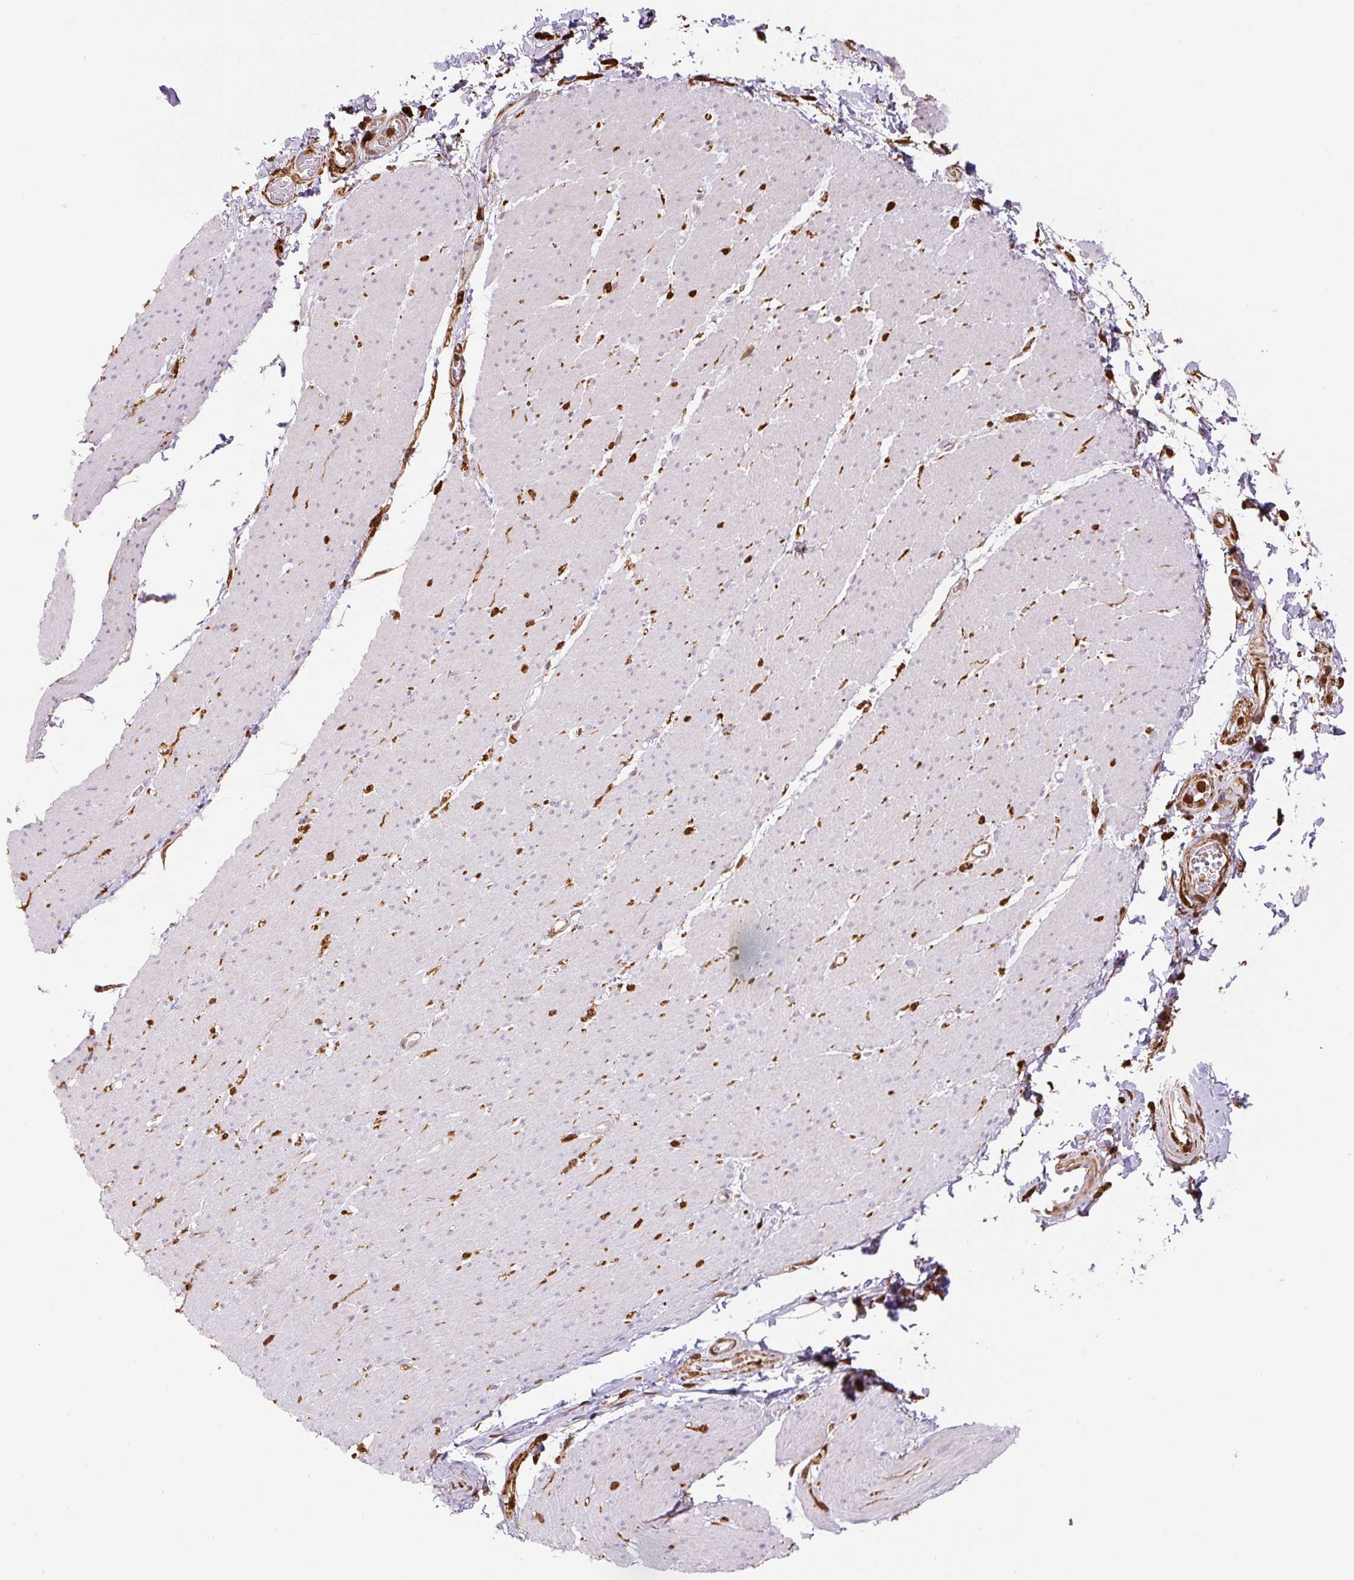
{"staining": {"intensity": "negative", "quantity": "none", "location": "none"}, "tissue": "smooth muscle", "cell_type": "Smooth muscle cells", "image_type": "normal", "snomed": [{"axis": "morphology", "description": "Normal tissue, NOS"}, {"axis": "topography", "description": "Smooth muscle"}, {"axis": "topography", "description": "Rectum"}], "caption": "A high-resolution image shows immunohistochemistry staining of unremarkable smooth muscle, which displays no significant positivity in smooth muscle cells. (DAB IHC, high magnification).", "gene": "S100A4", "patient": {"sex": "male", "age": 53}}